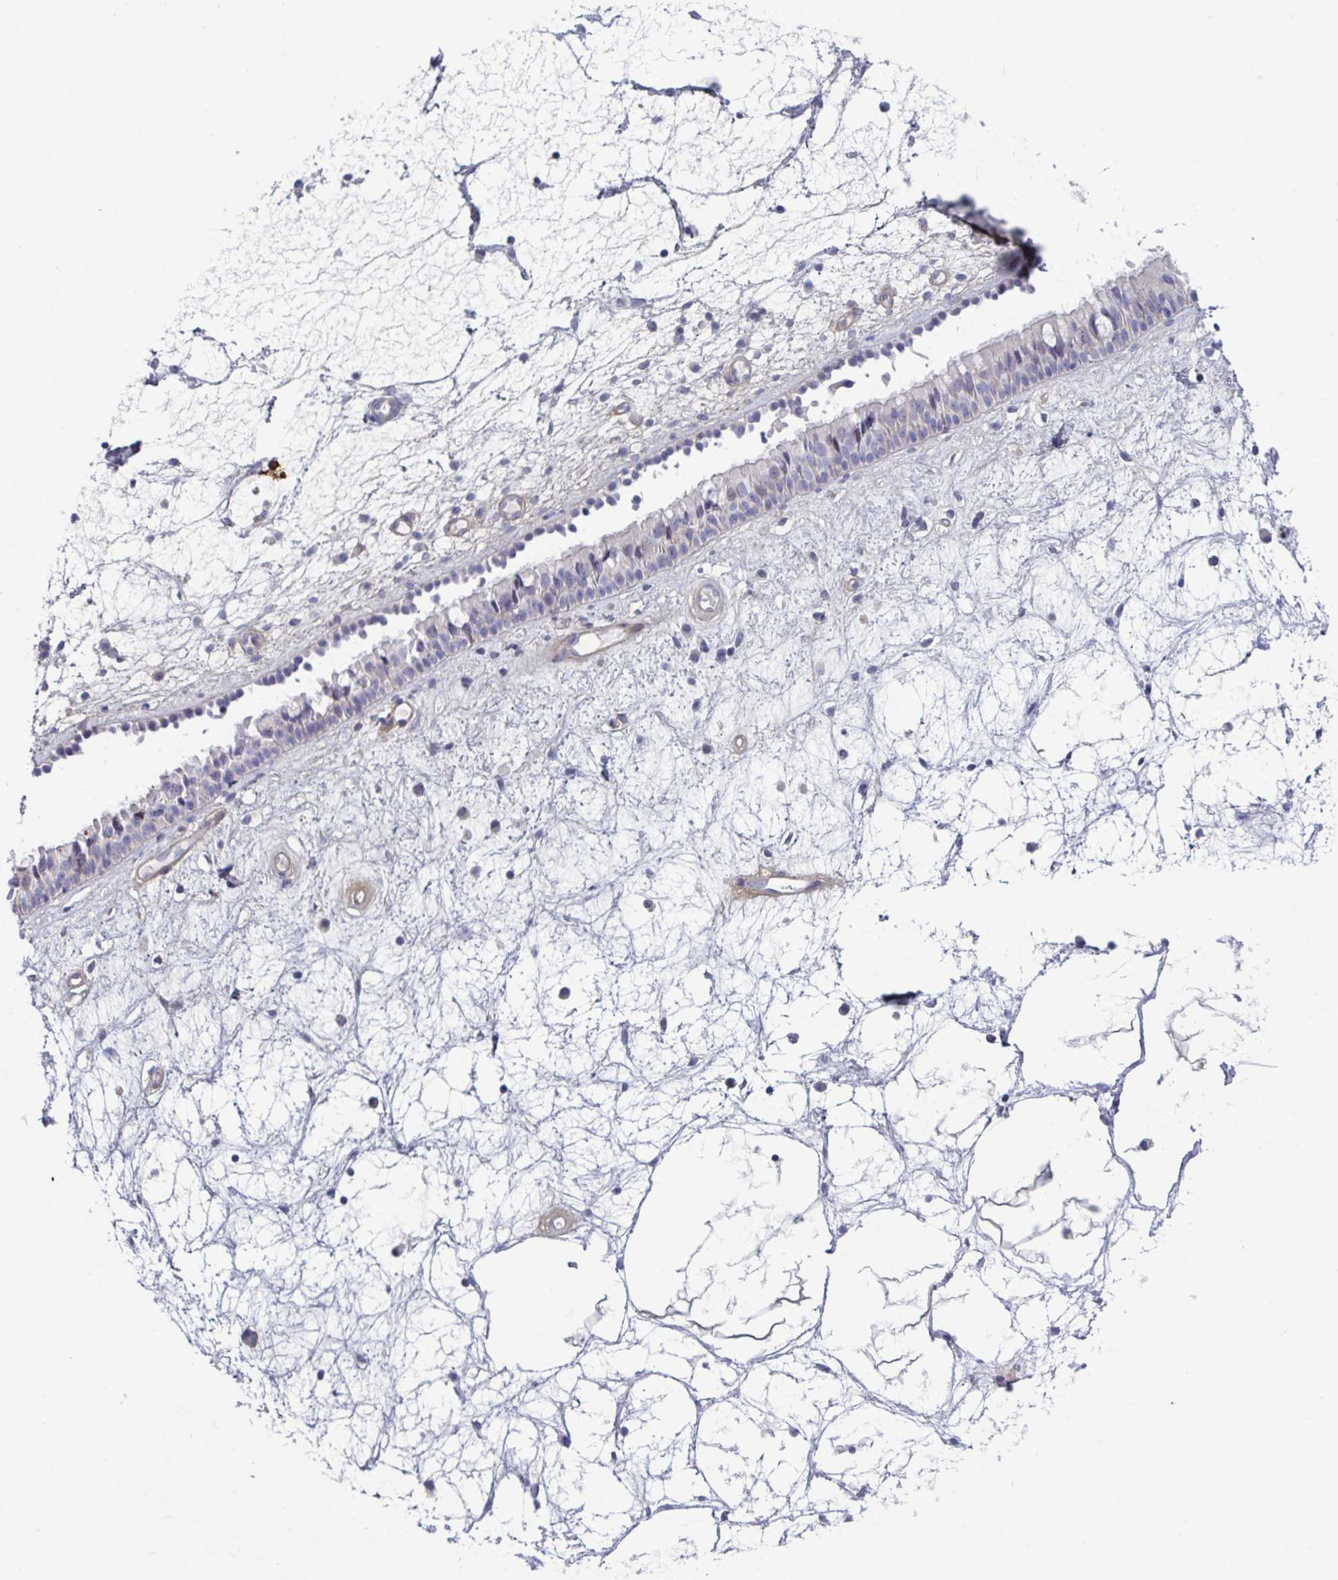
{"staining": {"intensity": "negative", "quantity": "none", "location": "none"}, "tissue": "nasopharynx", "cell_type": "Respiratory epithelial cells", "image_type": "normal", "snomed": [{"axis": "morphology", "description": "Normal tissue, NOS"}, {"axis": "topography", "description": "Nasopharynx"}], "caption": "This image is of normal nasopharynx stained with IHC to label a protein in brown with the nuclei are counter-stained blue. There is no positivity in respiratory epithelial cells.", "gene": "STK26", "patient": {"sex": "male", "age": 69}}